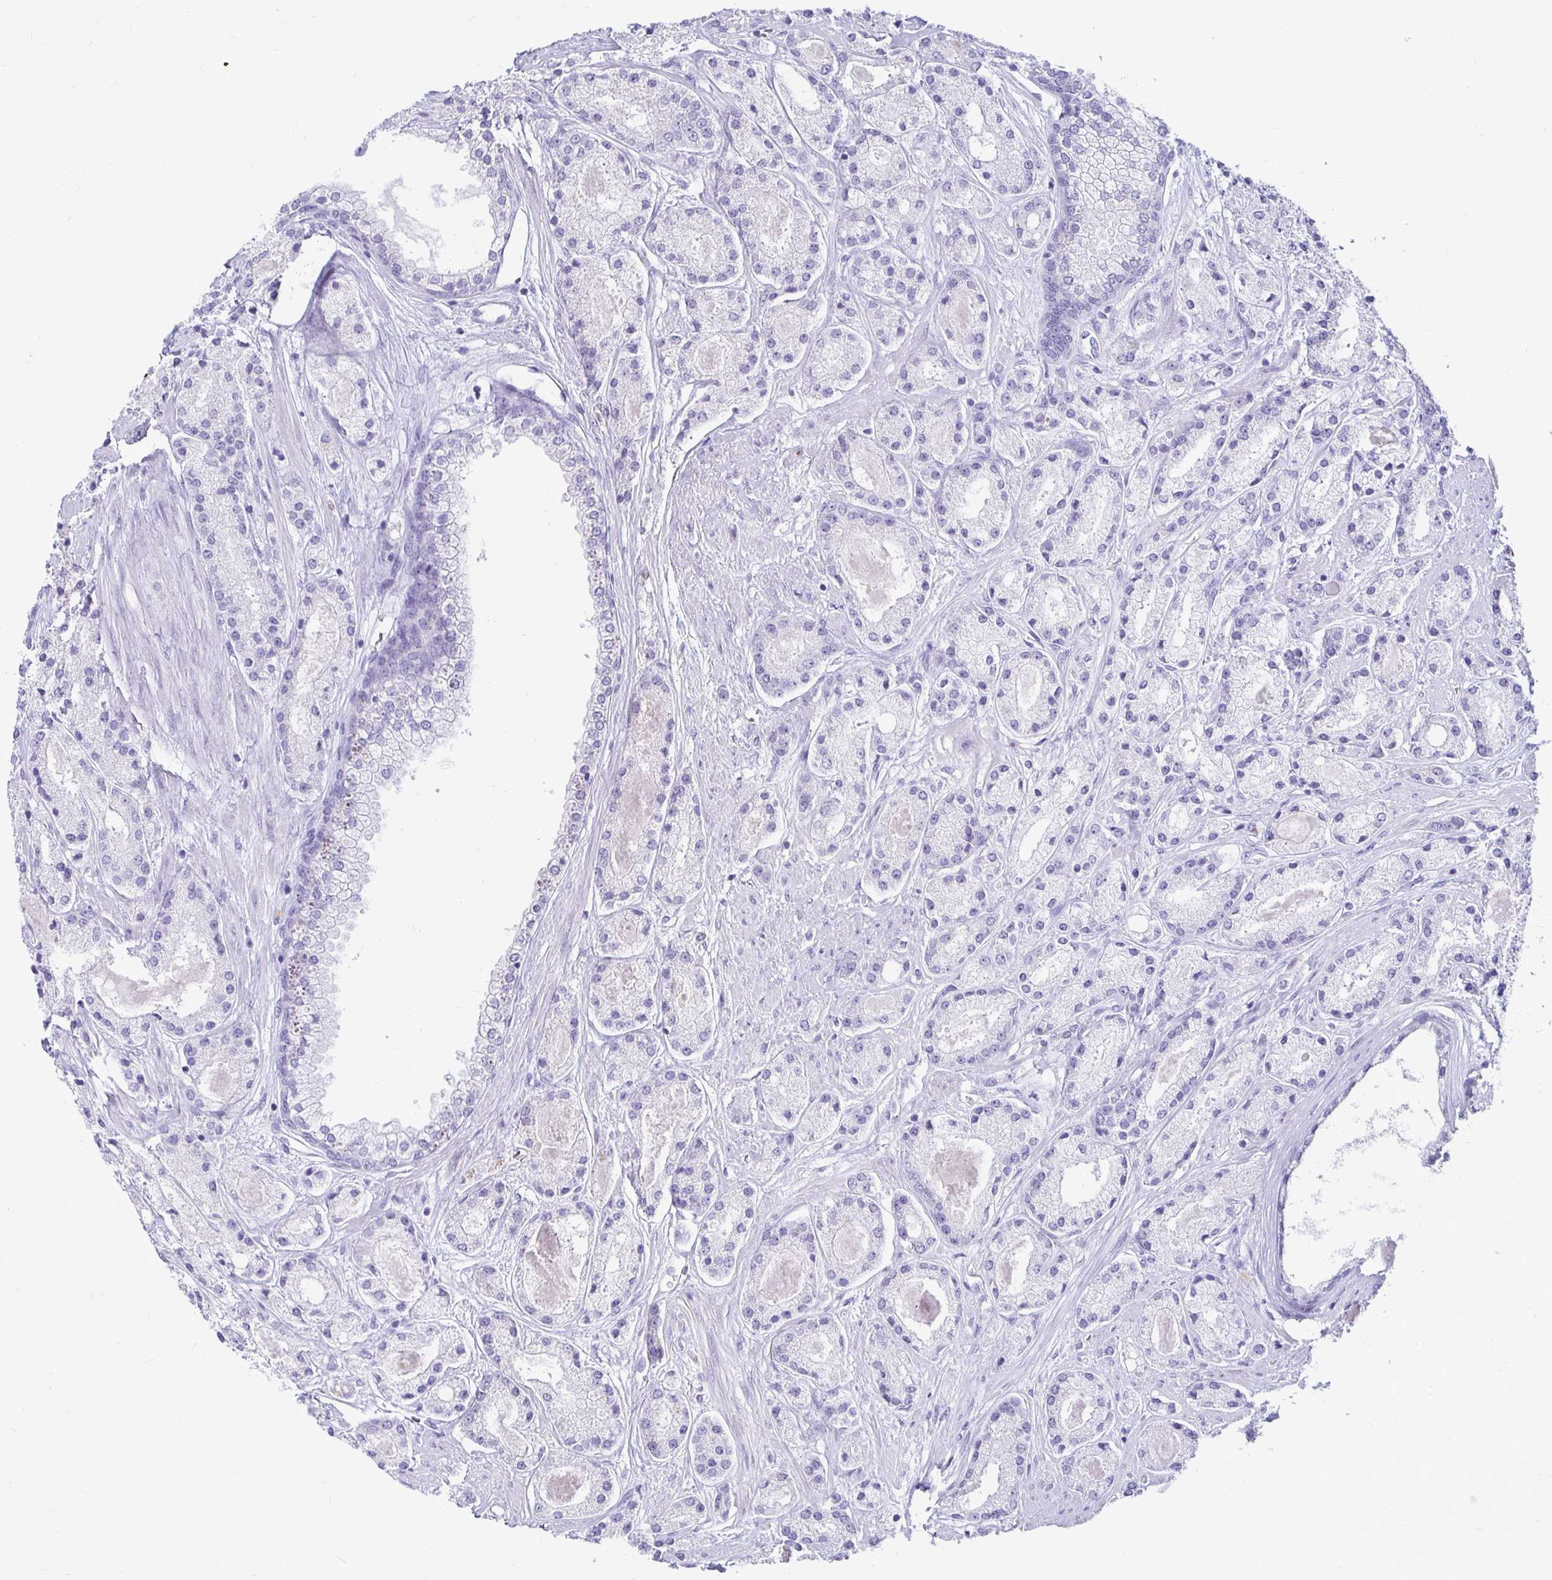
{"staining": {"intensity": "negative", "quantity": "none", "location": "none"}, "tissue": "prostate cancer", "cell_type": "Tumor cells", "image_type": "cancer", "snomed": [{"axis": "morphology", "description": "Adenocarcinoma, High grade"}, {"axis": "topography", "description": "Prostate"}], "caption": "An image of human prostate cancer (adenocarcinoma (high-grade)) is negative for staining in tumor cells. (Stains: DAB (3,3'-diaminobenzidine) IHC with hematoxylin counter stain, Microscopy: brightfield microscopy at high magnification).", "gene": "CST6", "patient": {"sex": "male", "age": 67}}